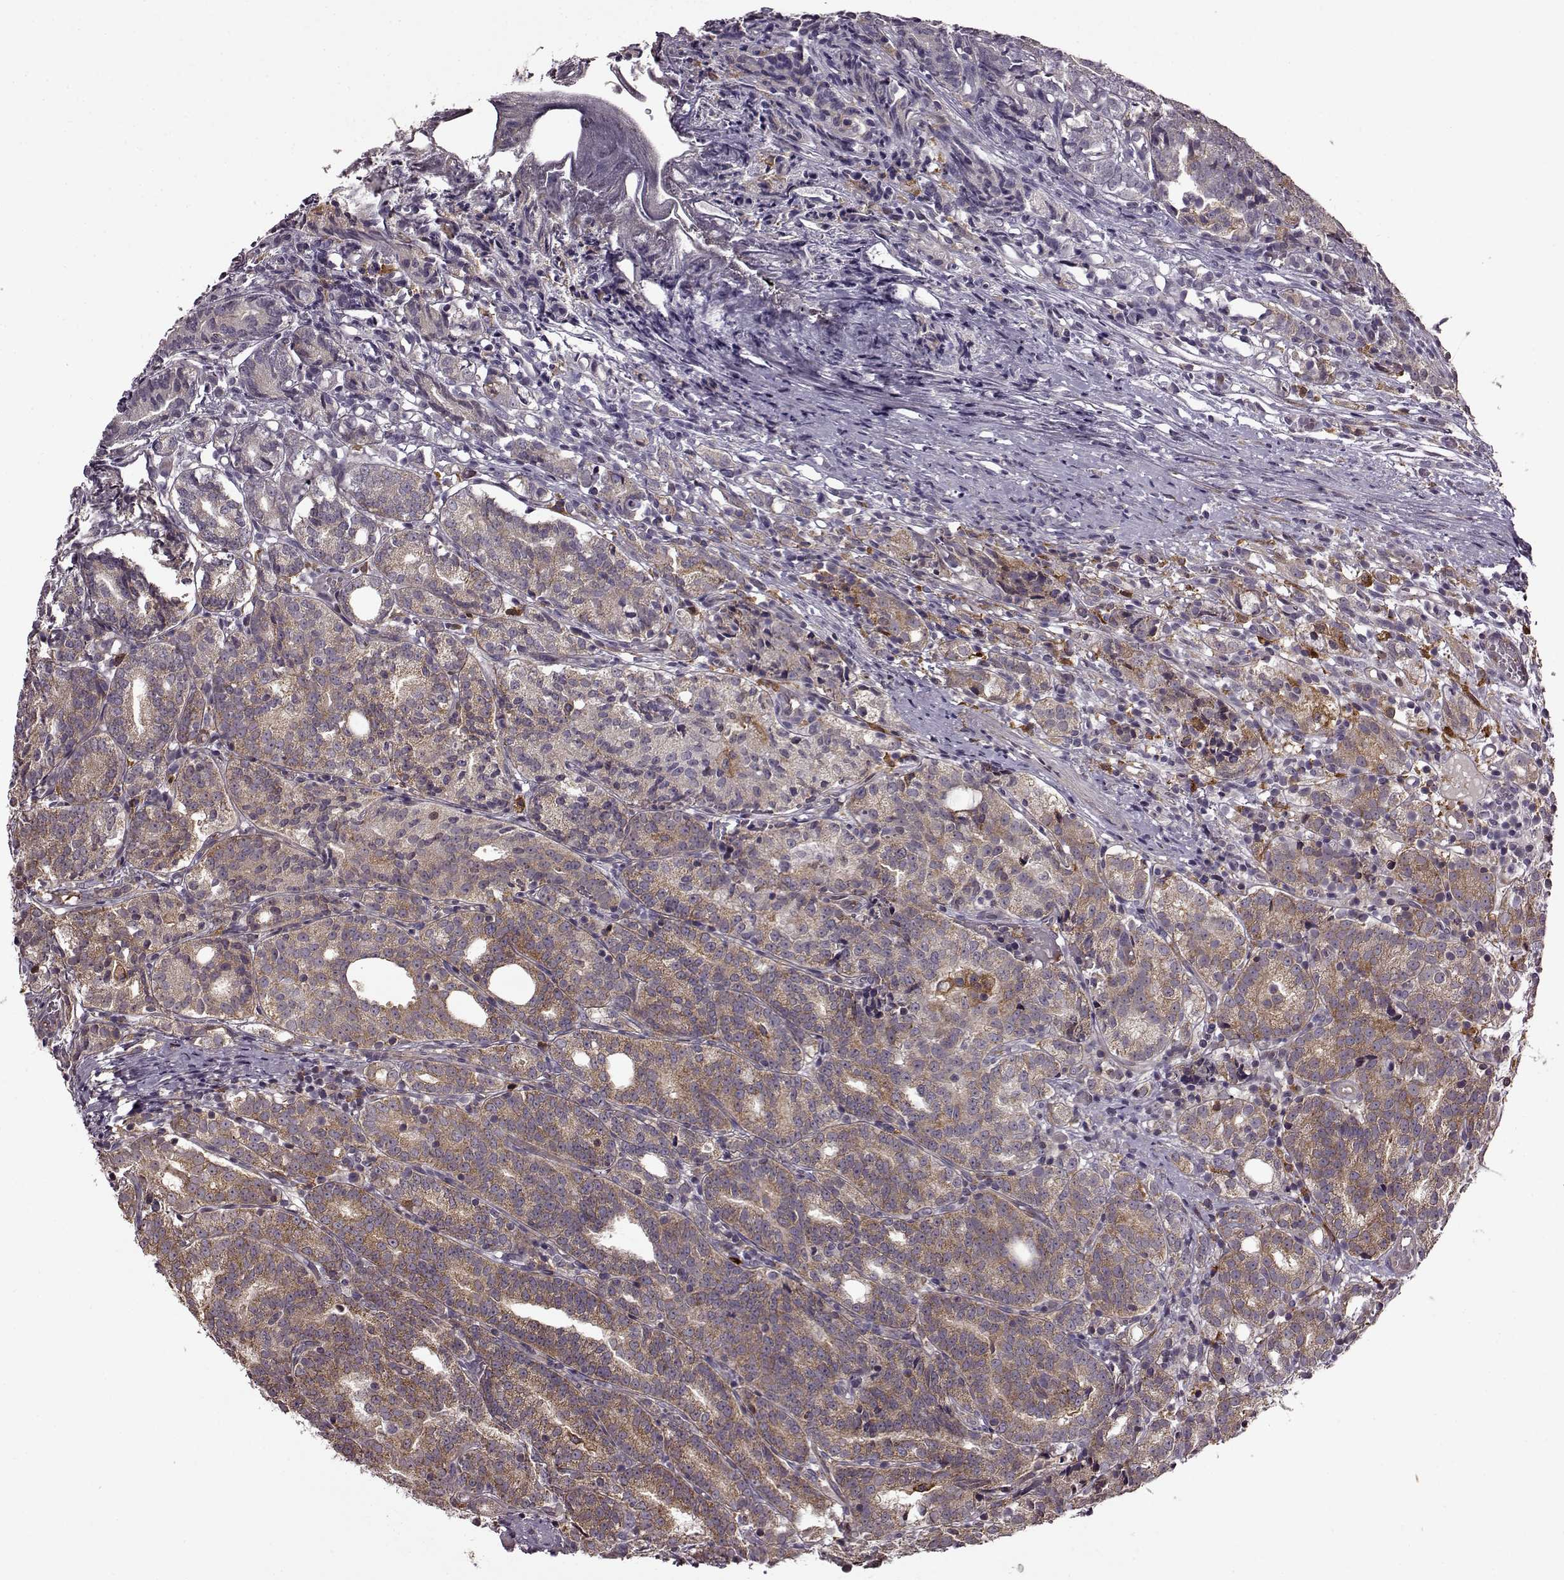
{"staining": {"intensity": "moderate", "quantity": ">75%", "location": "cytoplasmic/membranous"}, "tissue": "prostate cancer", "cell_type": "Tumor cells", "image_type": "cancer", "snomed": [{"axis": "morphology", "description": "Adenocarcinoma, High grade"}, {"axis": "topography", "description": "Prostate"}], "caption": "Prostate high-grade adenocarcinoma stained with a protein marker exhibits moderate staining in tumor cells.", "gene": "MTSS1", "patient": {"sex": "male", "age": 53}}